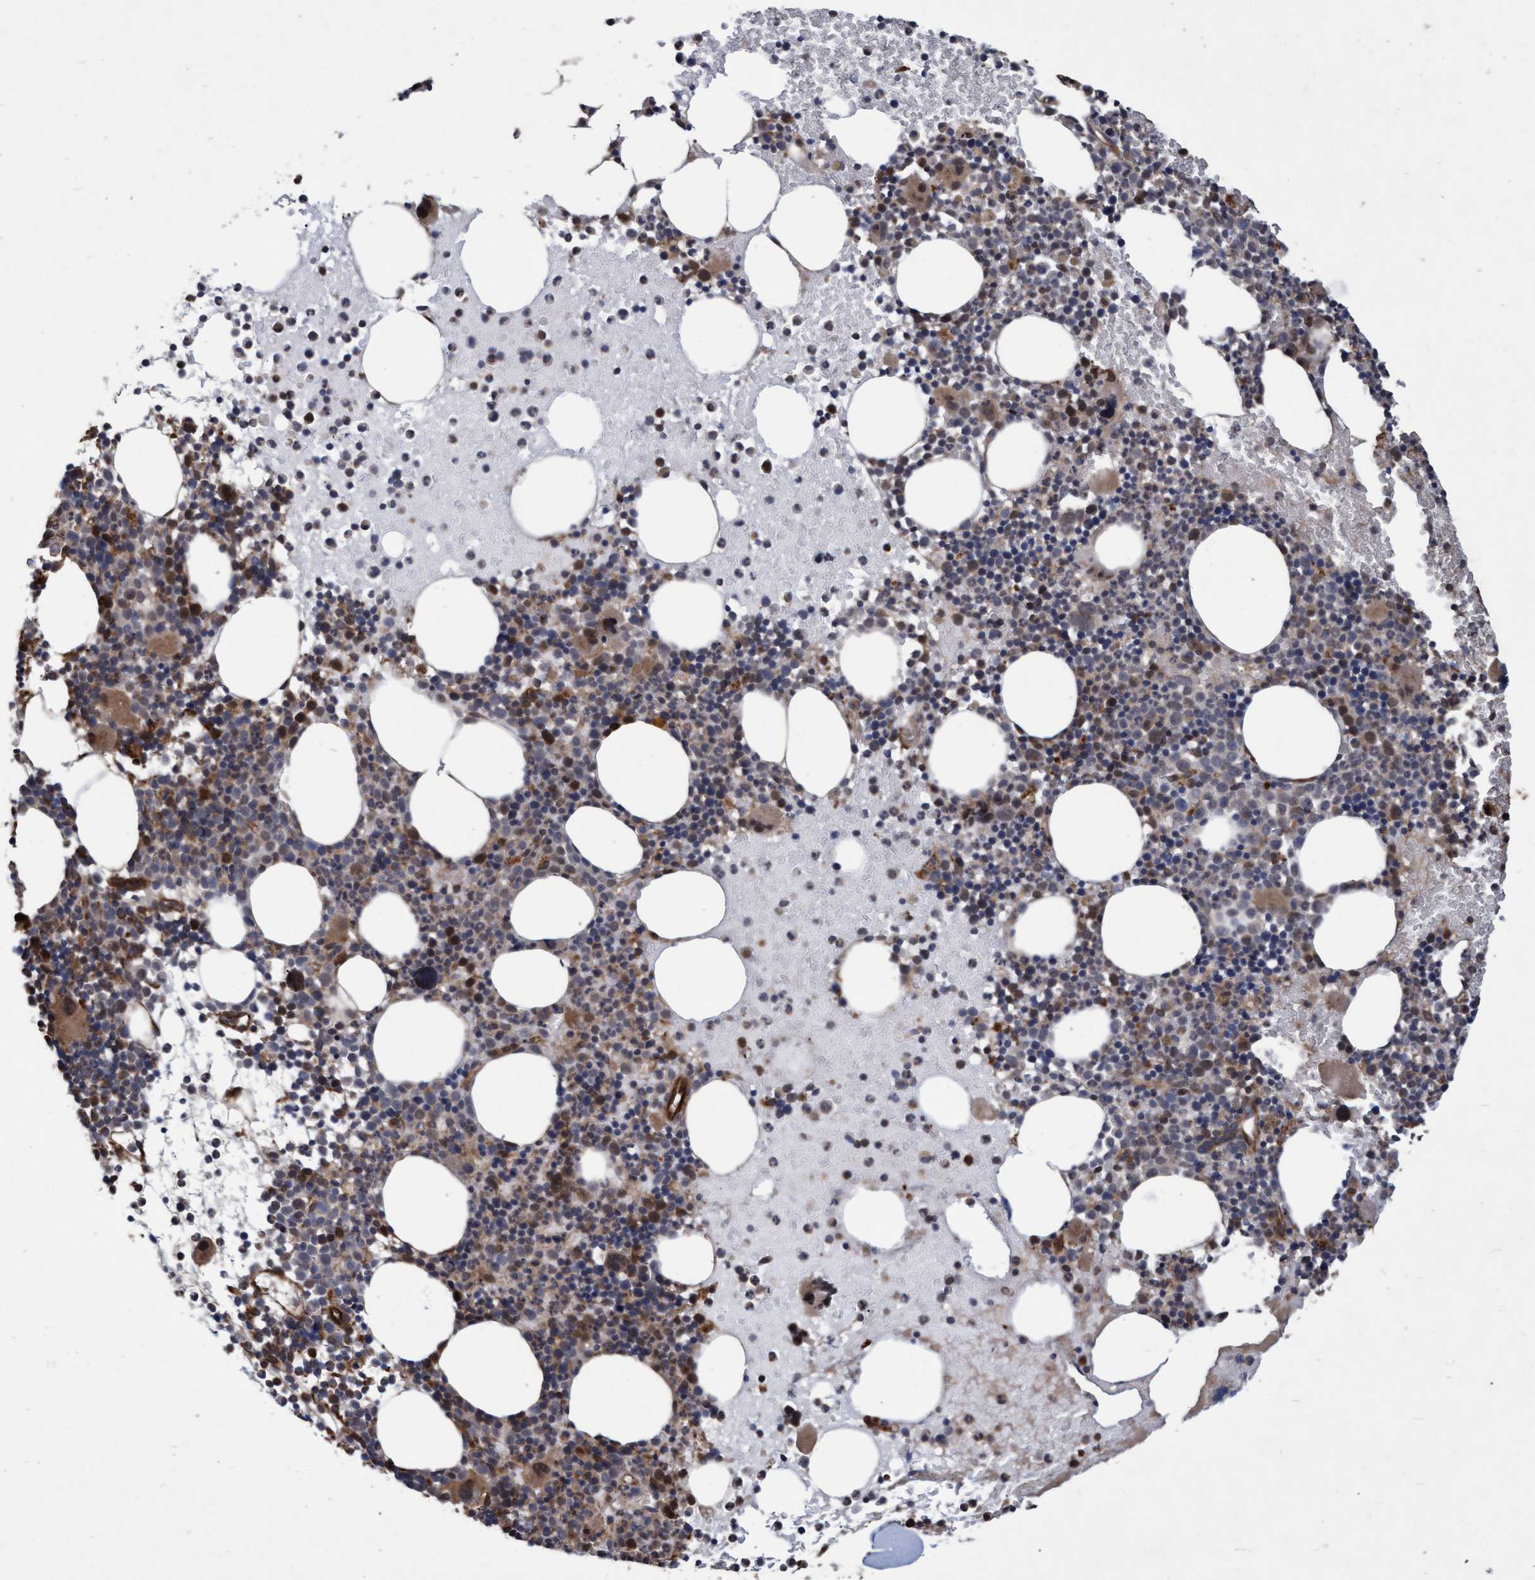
{"staining": {"intensity": "moderate", "quantity": "25%-75%", "location": "cytoplasmic/membranous,nuclear"}, "tissue": "bone marrow", "cell_type": "Hematopoietic cells", "image_type": "normal", "snomed": [{"axis": "morphology", "description": "Normal tissue, NOS"}, {"axis": "morphology", "description": "Inflammation, NOS"}, {"axis": "topography", "description": "Bone marrow"}], "caption": "Moderate cytoplasmic/membranous,nuclear staining for a protein is seen in about 25%-75% of hematopoietic cells of normal bone marrow using IHC.", "gene": "PSMB6", "patient": {"sex": "male", "age": 78}}